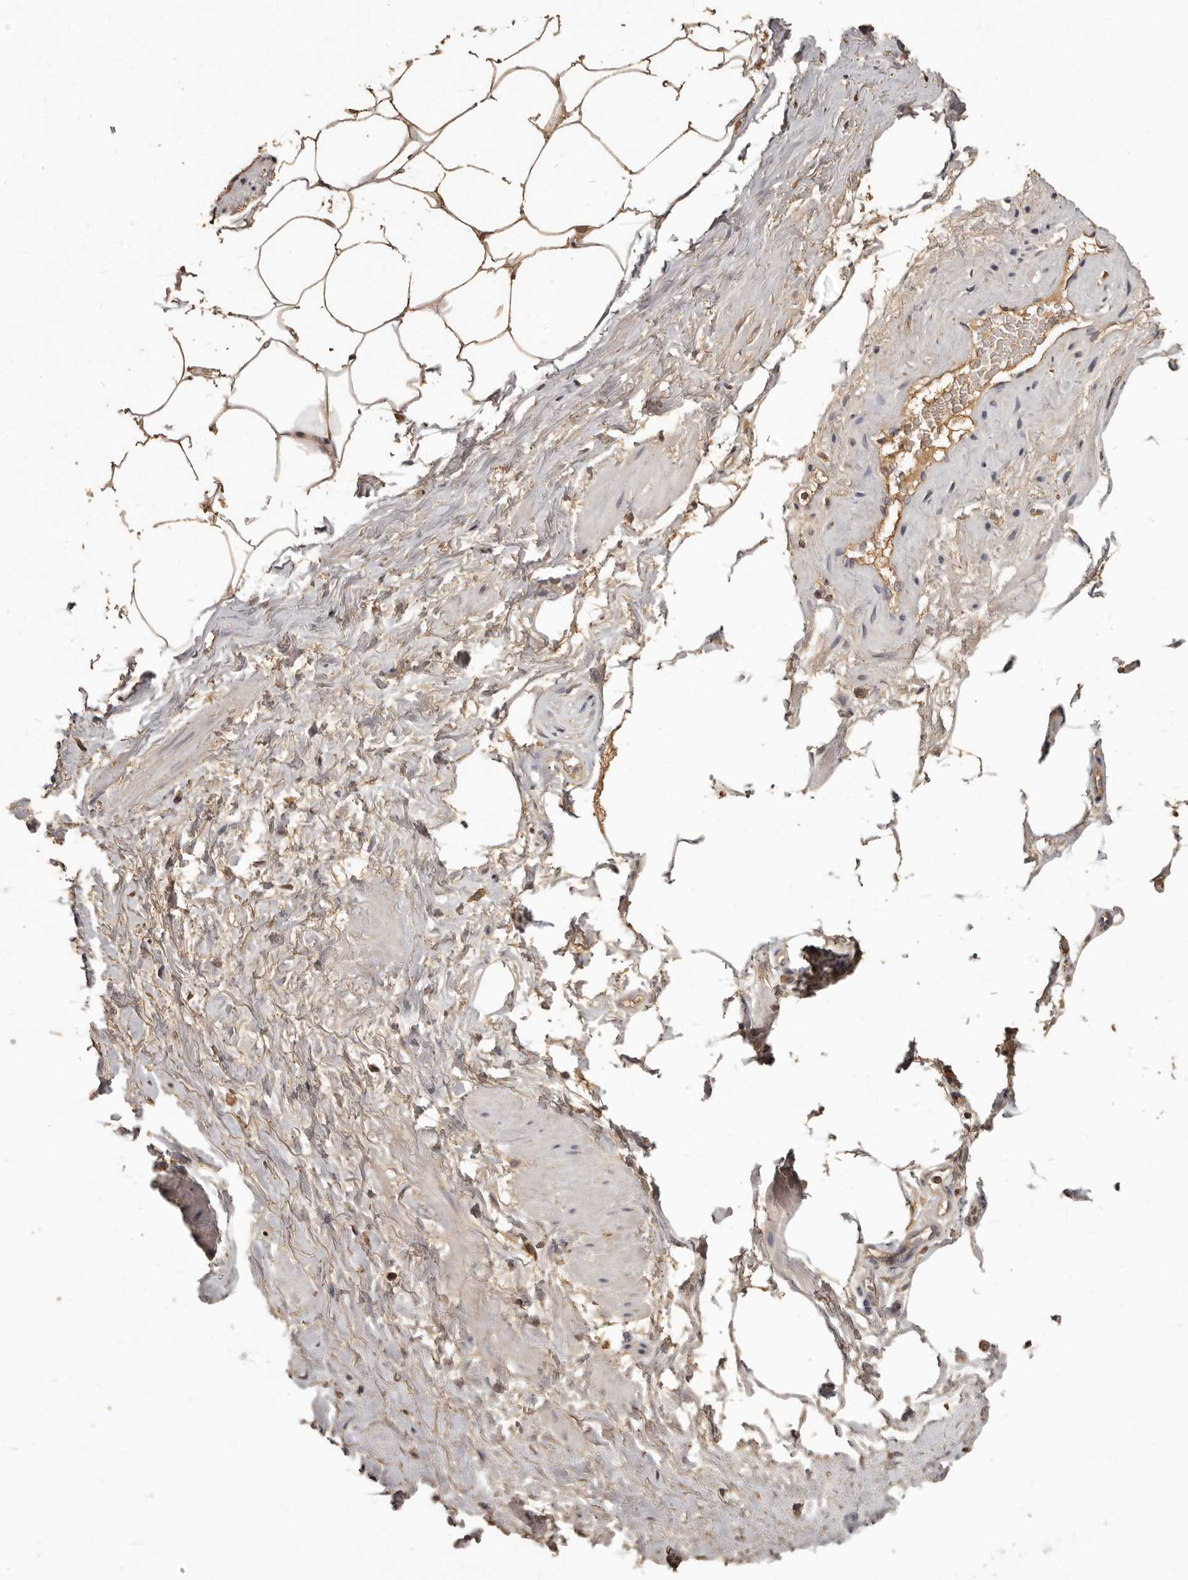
{"staining": {"intensity": "moderate", "quantity": ">75%", "location": "cytoplasmic/membranous"}, "tissue": "adipose tissue", "cell_type": "Adipocytes", "image_type": "normal", "snomed": [{"axis": "morphology", "description": "Normal tissue, NOS"}, {"axis": "morphology", "description": "Adenocarcinoma, Low grade"}, {"axis": "topography", "description": "Prostate"}, {"axis": "topography", "description": "Peripheral nerve tissue"}], "caption": "Protein analysis of normal adipose tissue shows moderate cytoplasmic/membranous positivity in about >75% of adipocytes.", "gene": "MGAT5", "patient": {"sex": "male", "age": 63}}